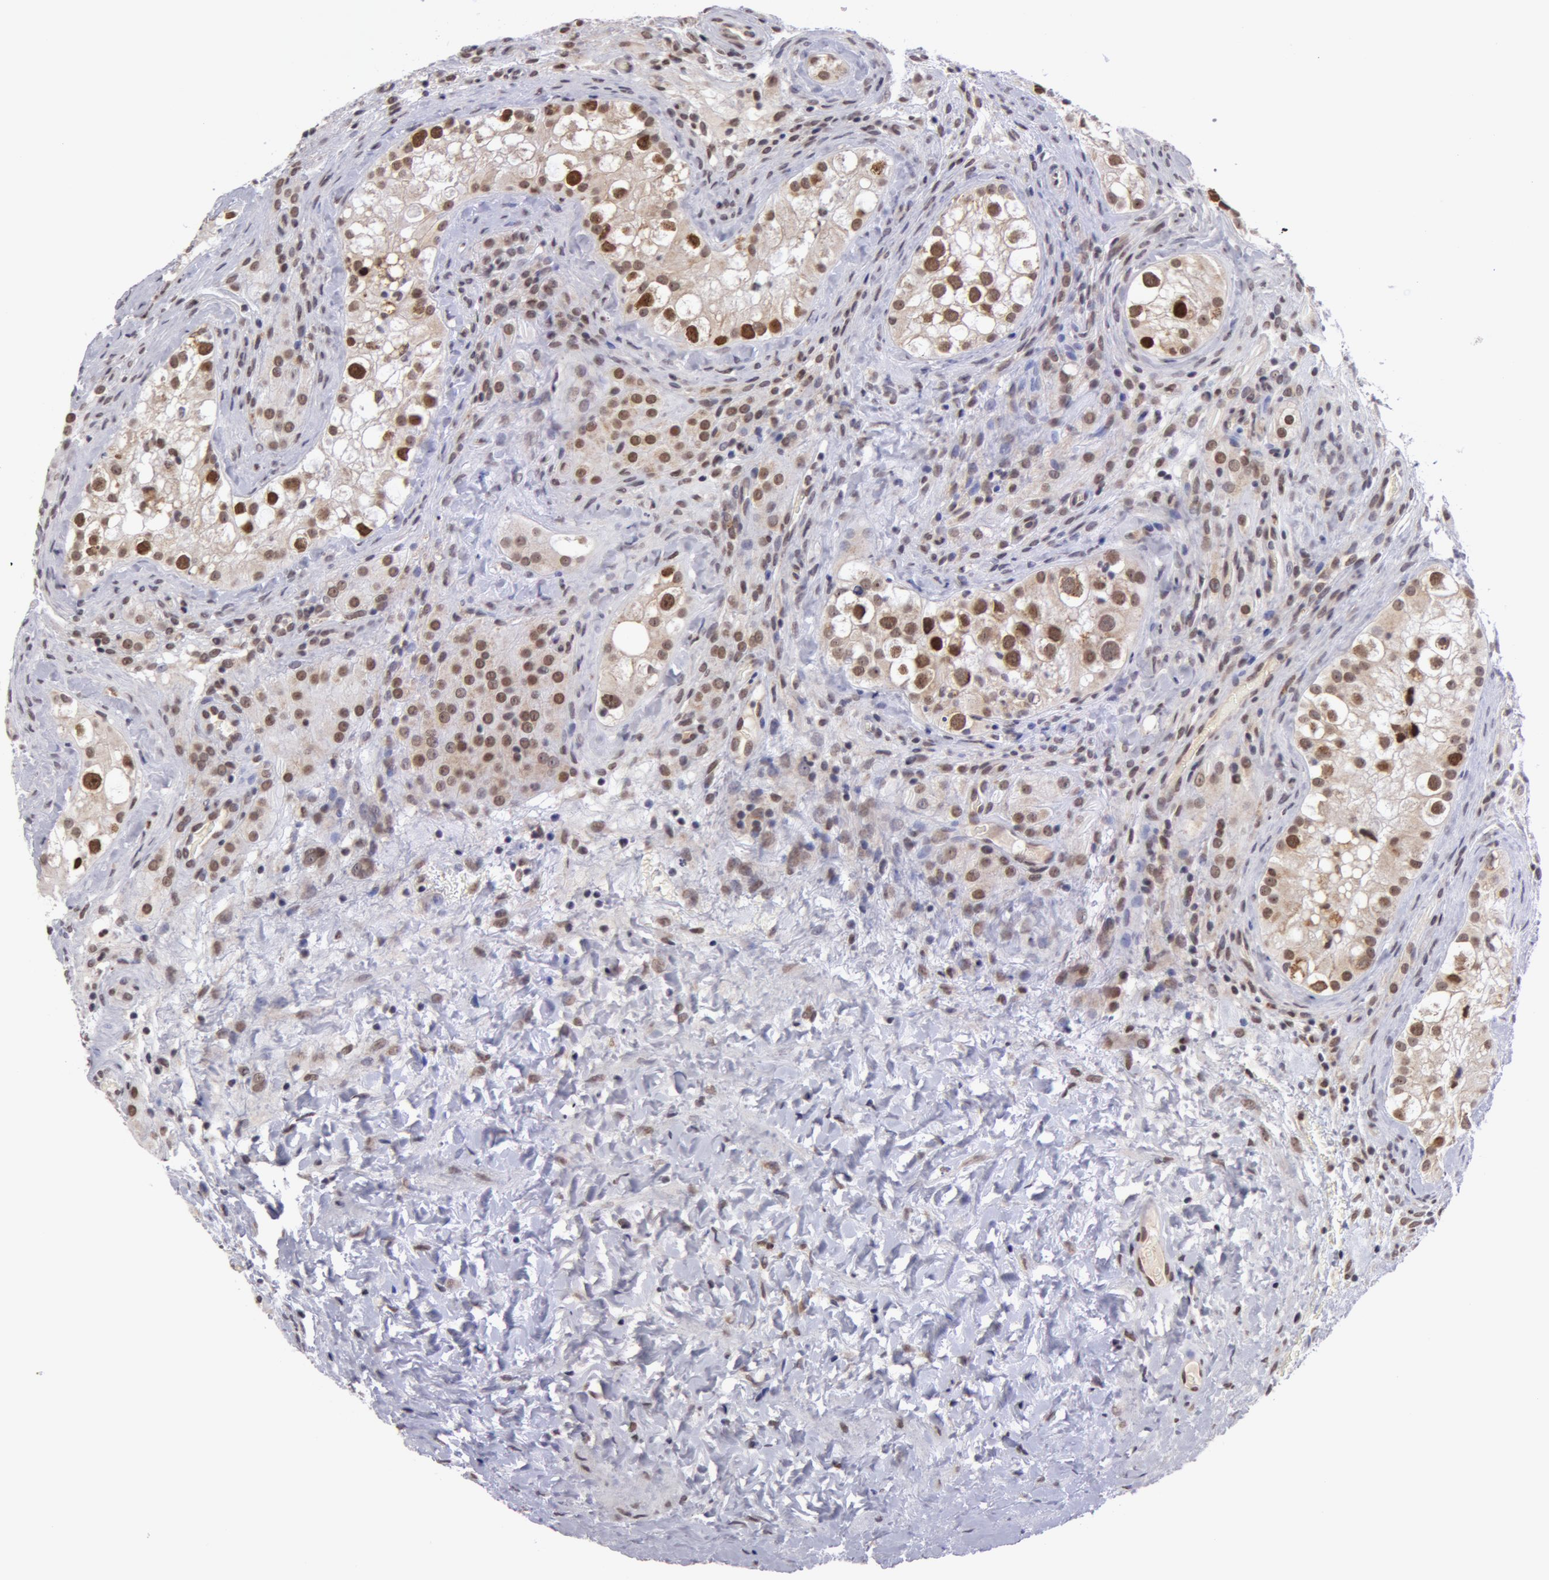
{"staining": {"intensity": "moderate", "quantity": "25%-75%", "location": "nuclear"}, "tissue": "testis cancer", "cell_type": "Tumor cells", "image_type": "cancer", "snomed": [{"axis": "morphology", "description": "Carcinoma, Embryonal, NOS"}, {"axis": "topography", "description": "Testis"}], "caption": "A high-resolution histopathology image shows IHC staining of testis embryonal carcinoma, which displays moderate nuclear expression in approximately 25%-75% of tumor cells.", "gene": "VRTN", "patient": {"sex": "male", "age": 31}}